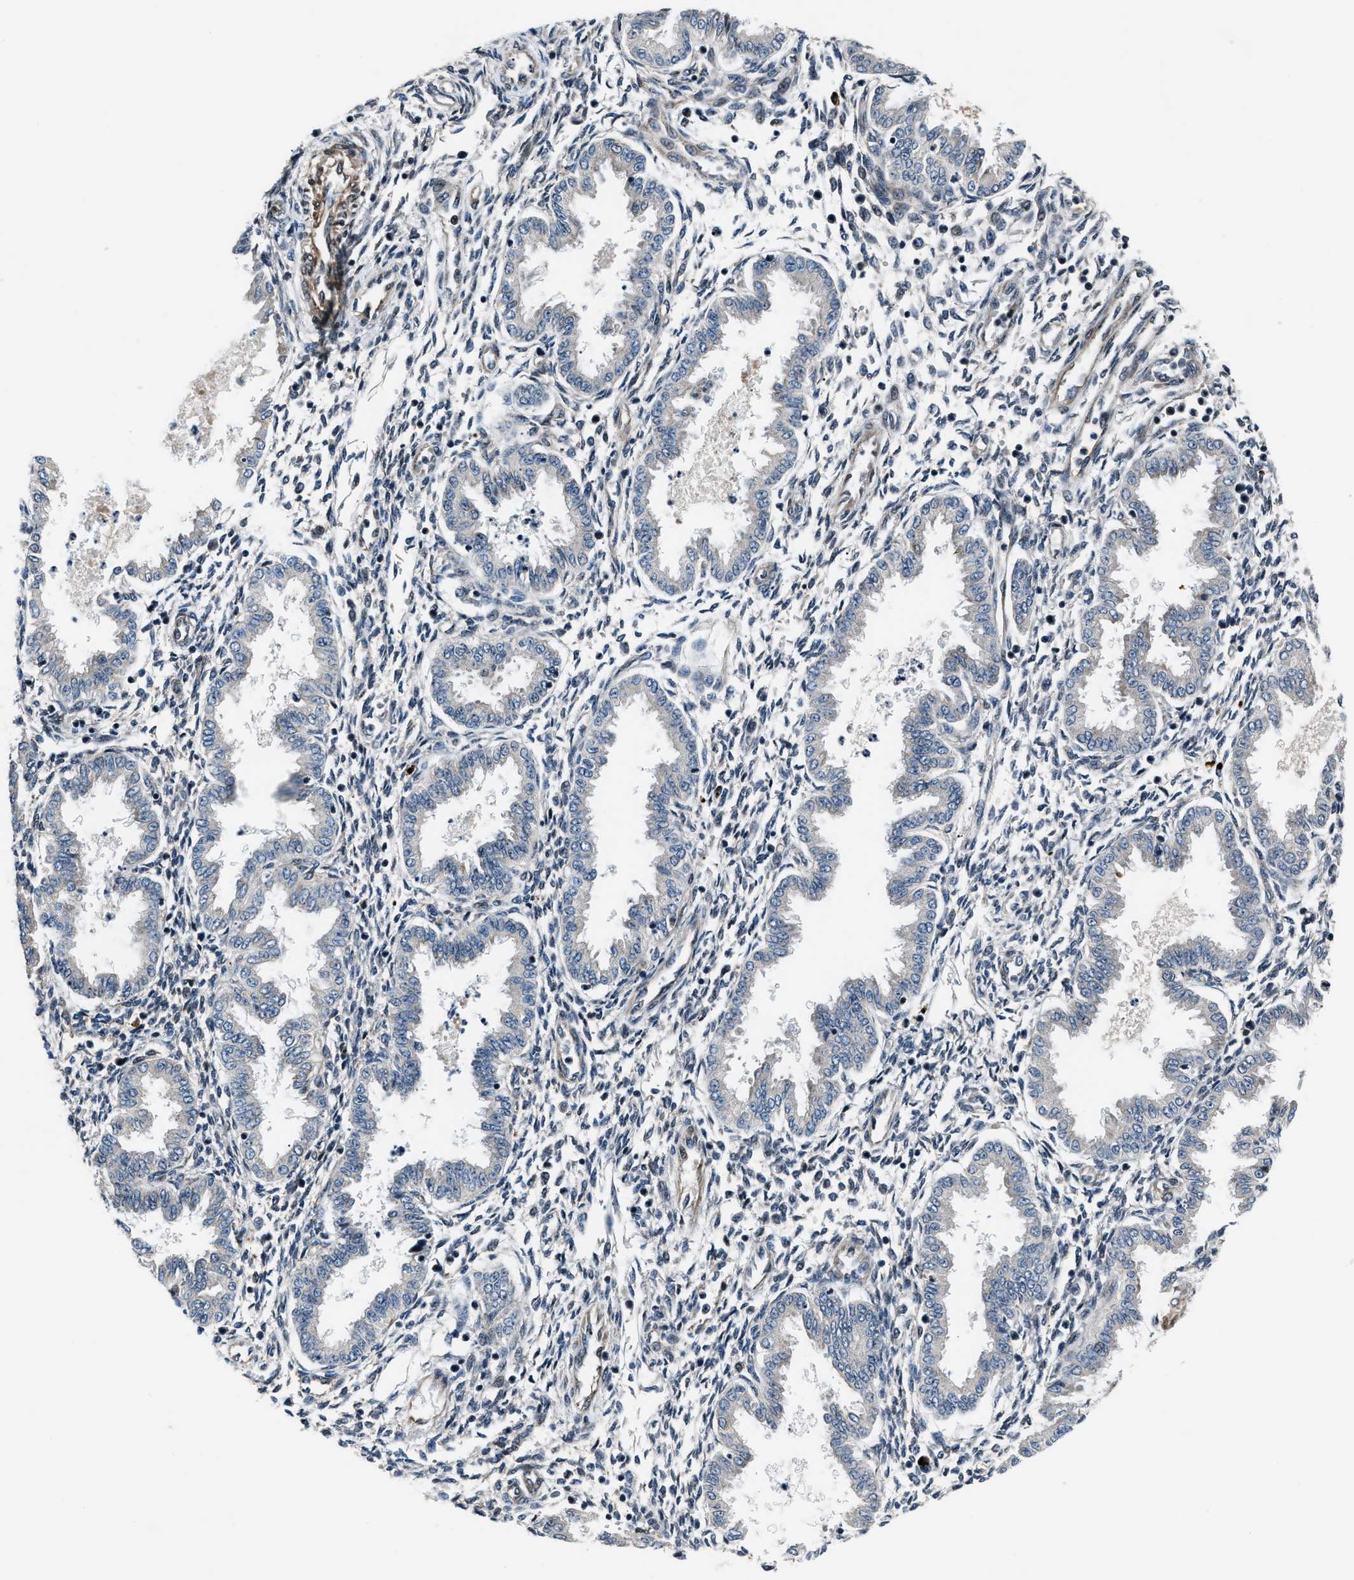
{"staining": {"intensity": "negative", "quantity": "none", "location": "none"}, "tissue": "endometrium", "cell_type": "Cells in endometrial stroma", "image_type": "normal", "snomed": [{"axis": "morphology", "description": "Normal tissue, NOS"}, {"axis": "topography", "description": "Endometrium"}], "caption": "An IHC photomicrograph of unremarkable endometrium is shown. There is no staining in cells in endometrial stroma of endometrium.", "gene": "DYNC2I1", "patient": {"sex": "female", "age": 33}}